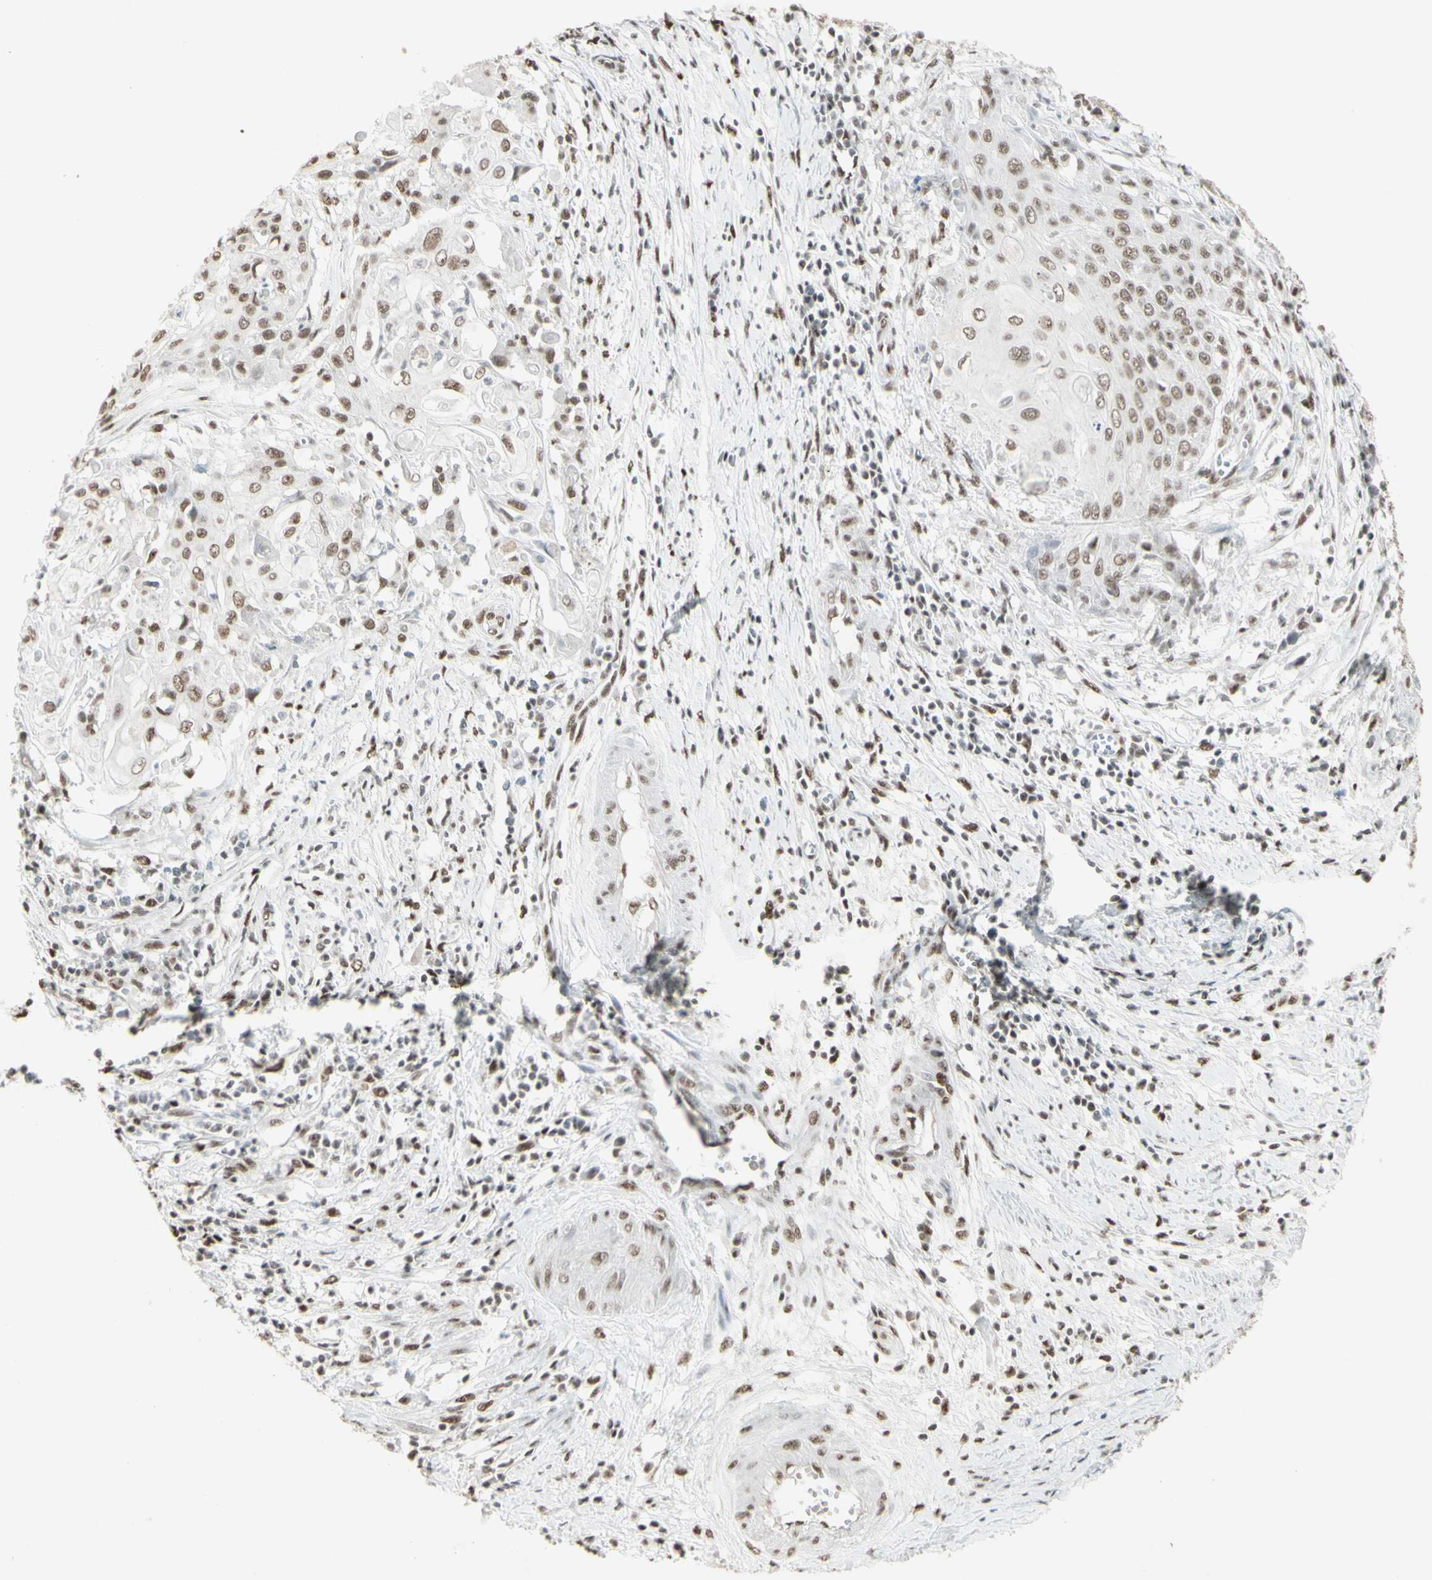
{"staining": {"intensity": "moderate", "quantity": ">75%", "location": "nuclear"}, "tissue": "cervical cancer", "cell_type": "Tumor cells", "image_type": "cancer", "snomed": [{"axis": "morphology", "description": "Squamous cell carcinoma, NOS"}, {"axis": "topography", "description": "Cervix"}], "caption": "High-power microscopy captured an IHC image of cervical squamous cell carcinoma, revealing moderate nuclear expression in about >75% of tumor cells. Nuclei are stained in blue.", "gene": "TRIM28", "patient": {"sex": "female", "age": 39}}